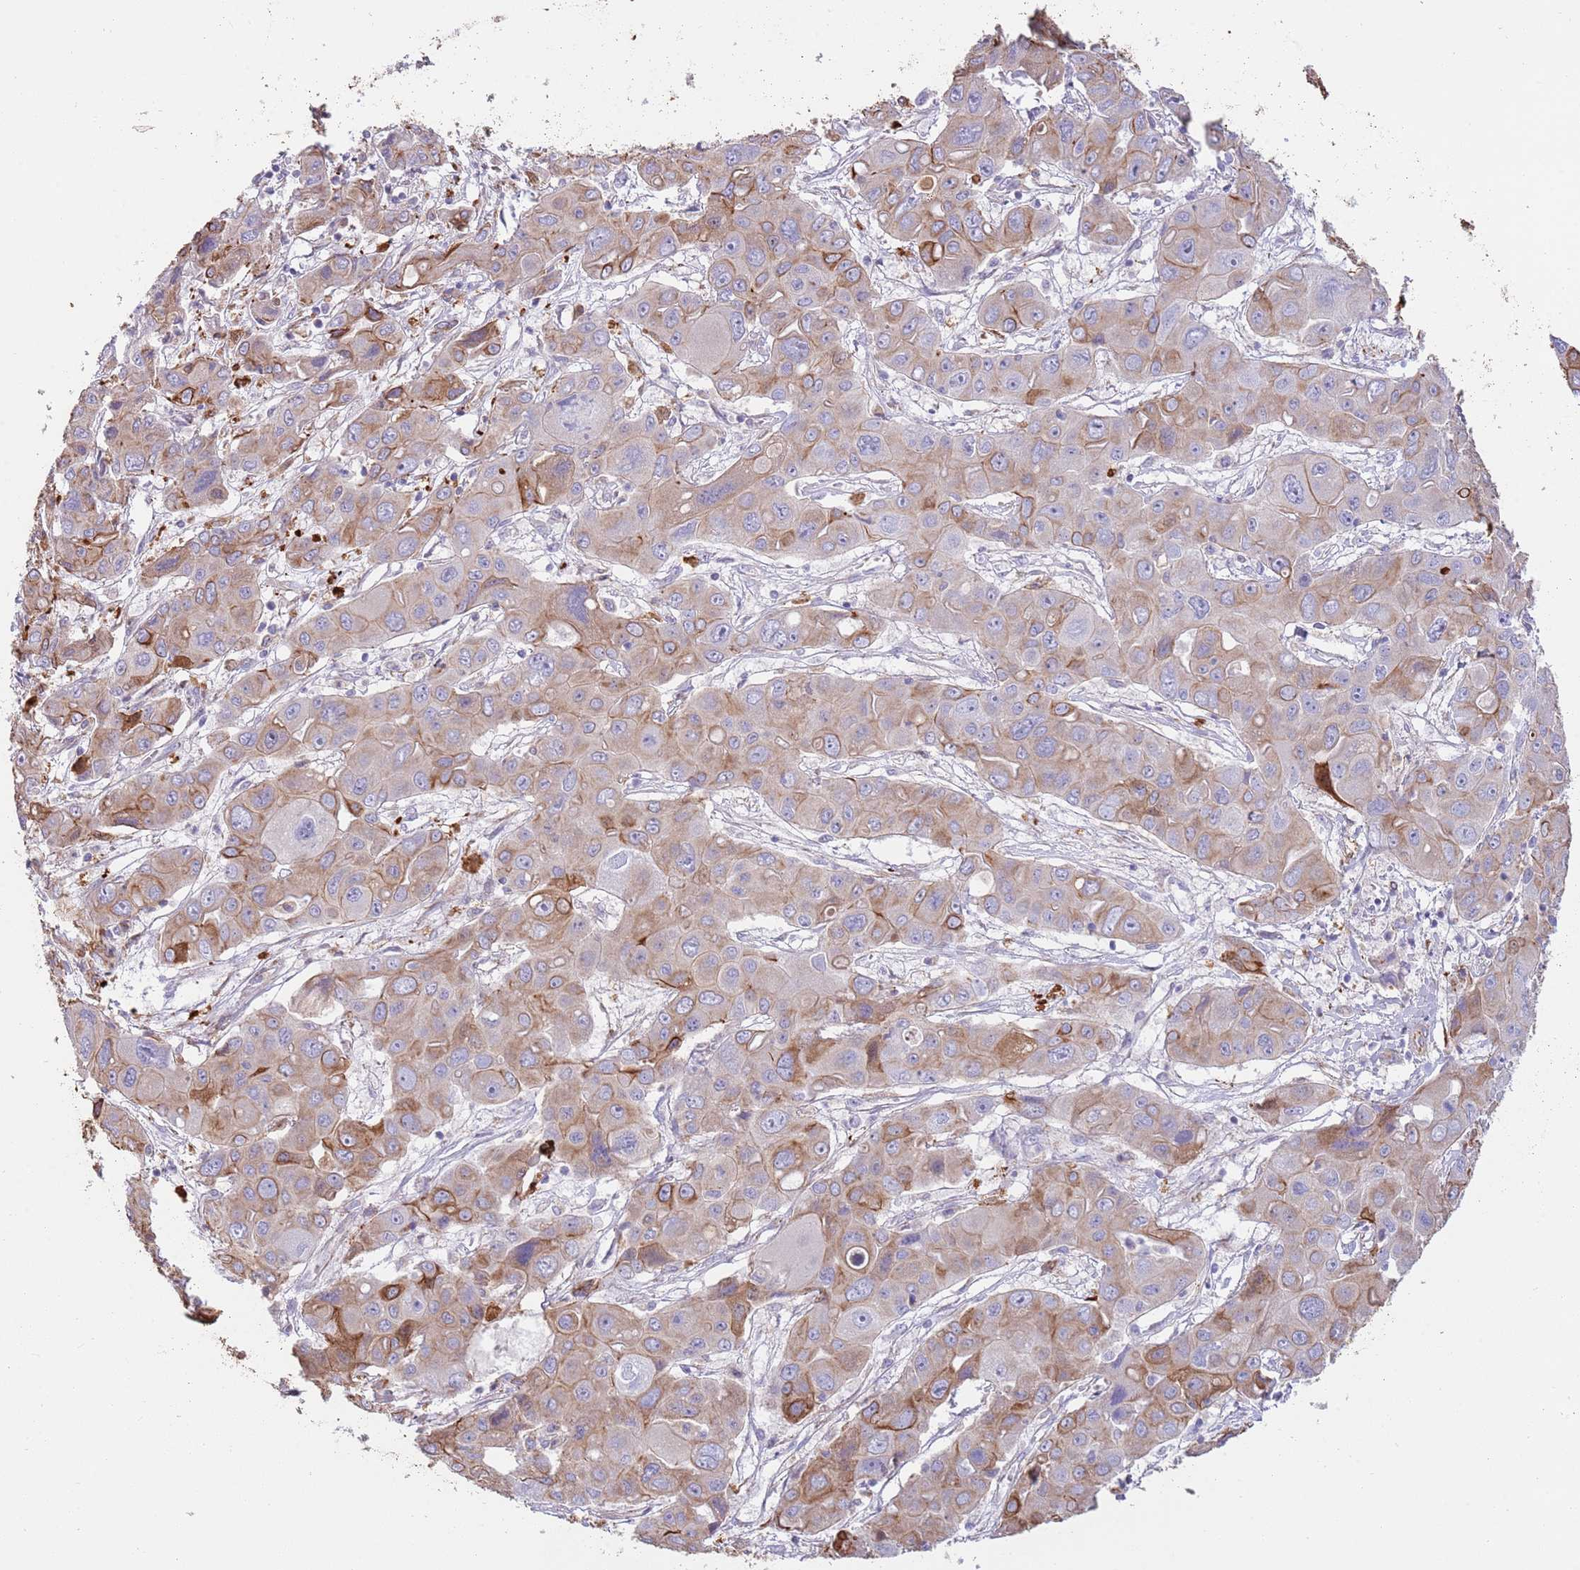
{"staining": {"intensity": "moderate", "quantity": "<25%", "location": "cytoplasmic/membranous"}, "tissue": "liver cancer", "cell_type": "Tumor cells", "image_type": "cancer", "snomed": [{"axis": "morphology", "description": "Cholangiocarcinoma"}, {"axis": "topography", "description": "Liver"}], "caption": "Protein staining shows moderate cytoplasmic/membranous positivity in approximately <25% of tumor cells in liver cancer. The protein of interest is stained brown, and the nuclei are stained in blue (DAB (3,3'-diaminobenzidine) IHC with brightfield microscopy, high magnification).", "gene": "MOGAT1", "patient": {"sex": "male", "age": 67}}